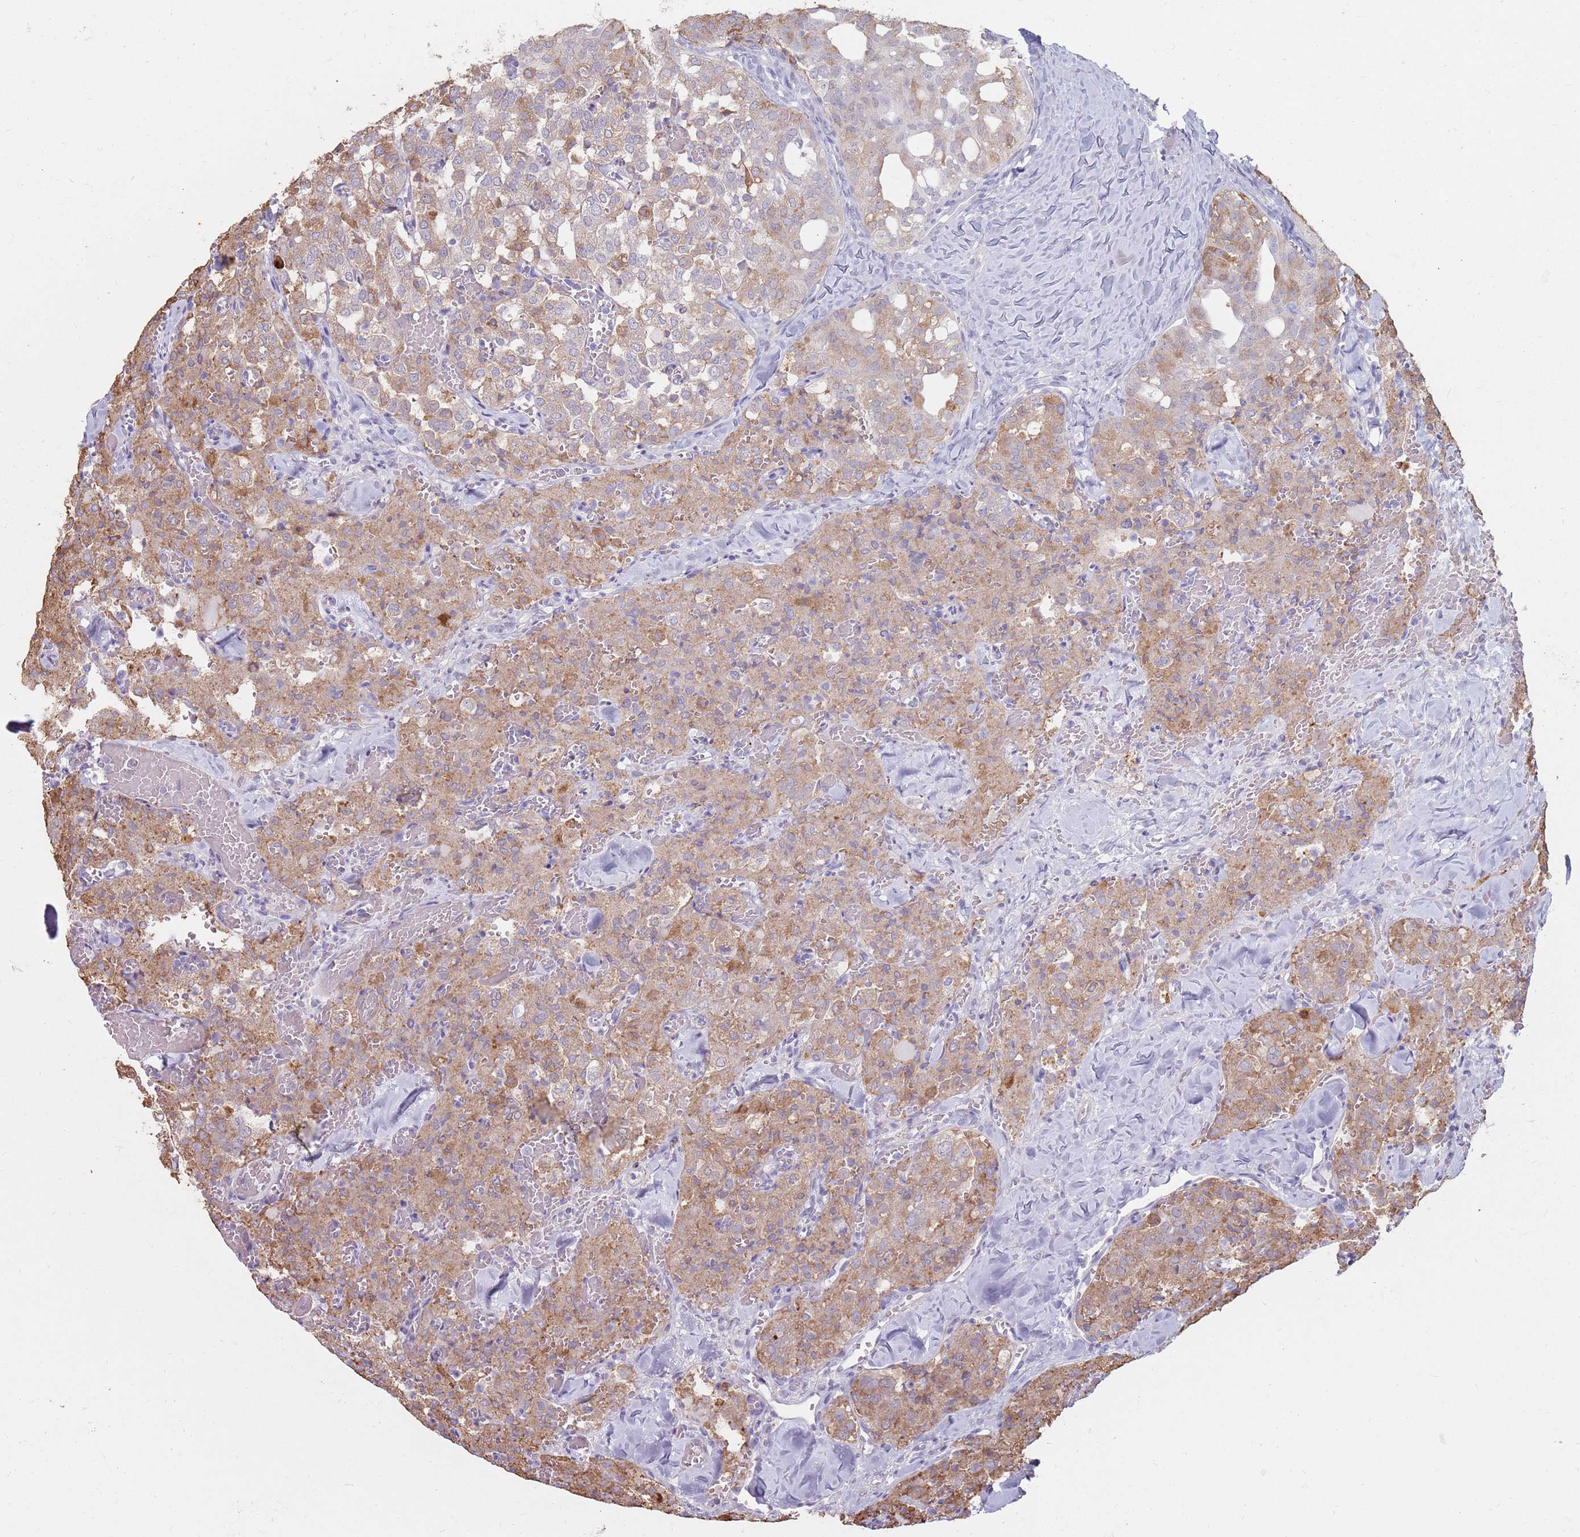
{"staining": {"intensity": "moderate", "quantity": "<25%", "location": "cytoplasmic/membranous"}, "tissue": "thyroid cancer", "cell_type": "Tumor cells", "image_type": "cancer", "snomed": [{"axis": "morphology", "description": "Follicular adenoma carcinoma, NOS"}, {"axis": "topography", "description": "Thyroid gland"}], "caption": "Follicular adenoma carcinoma (thyroid) stained with IHC shows moderate cytoplasmic/membranous staining in about <25% of tumor cells.", "gene": "DXO", "patient": {"sex": "male", "age": 75}}